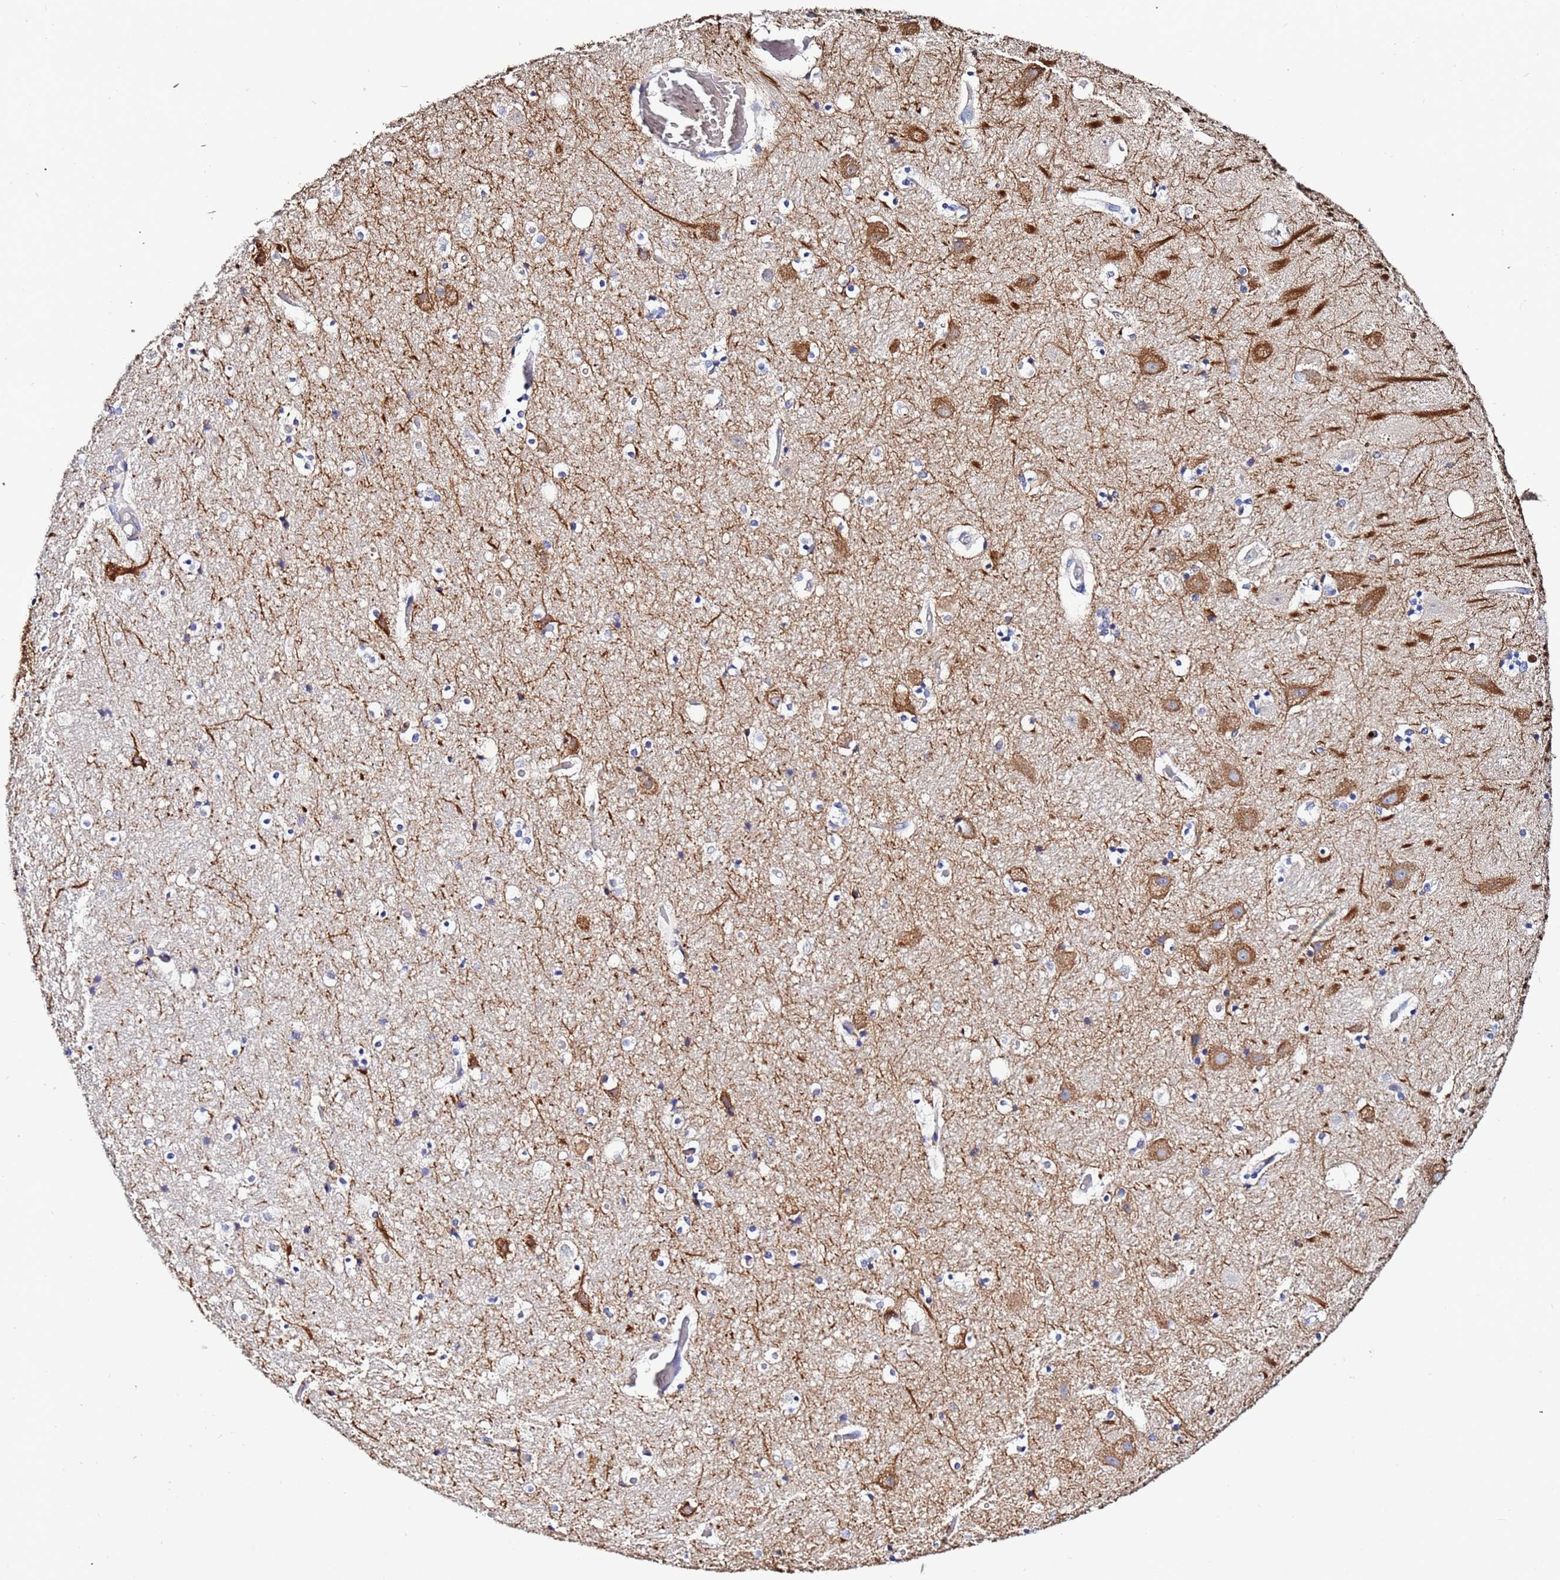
{"staining": {"intensity": "negative", "quantity": "none", "location": "none"}, "tissue": "hippocampus", "cell_type": "Glial cells", "image_type": "normal", "snomed": [{"axis": "morphology", "description": "Normal tissue, NOS"}, {"axis": "topography", "description": "Hippocampus"}], "caption": "Histopathology image shows no protein positivity in glial cells of benign hippocampus.", "gene": "TUBAL3", "patient": {"sex": "female", "age": 52}}